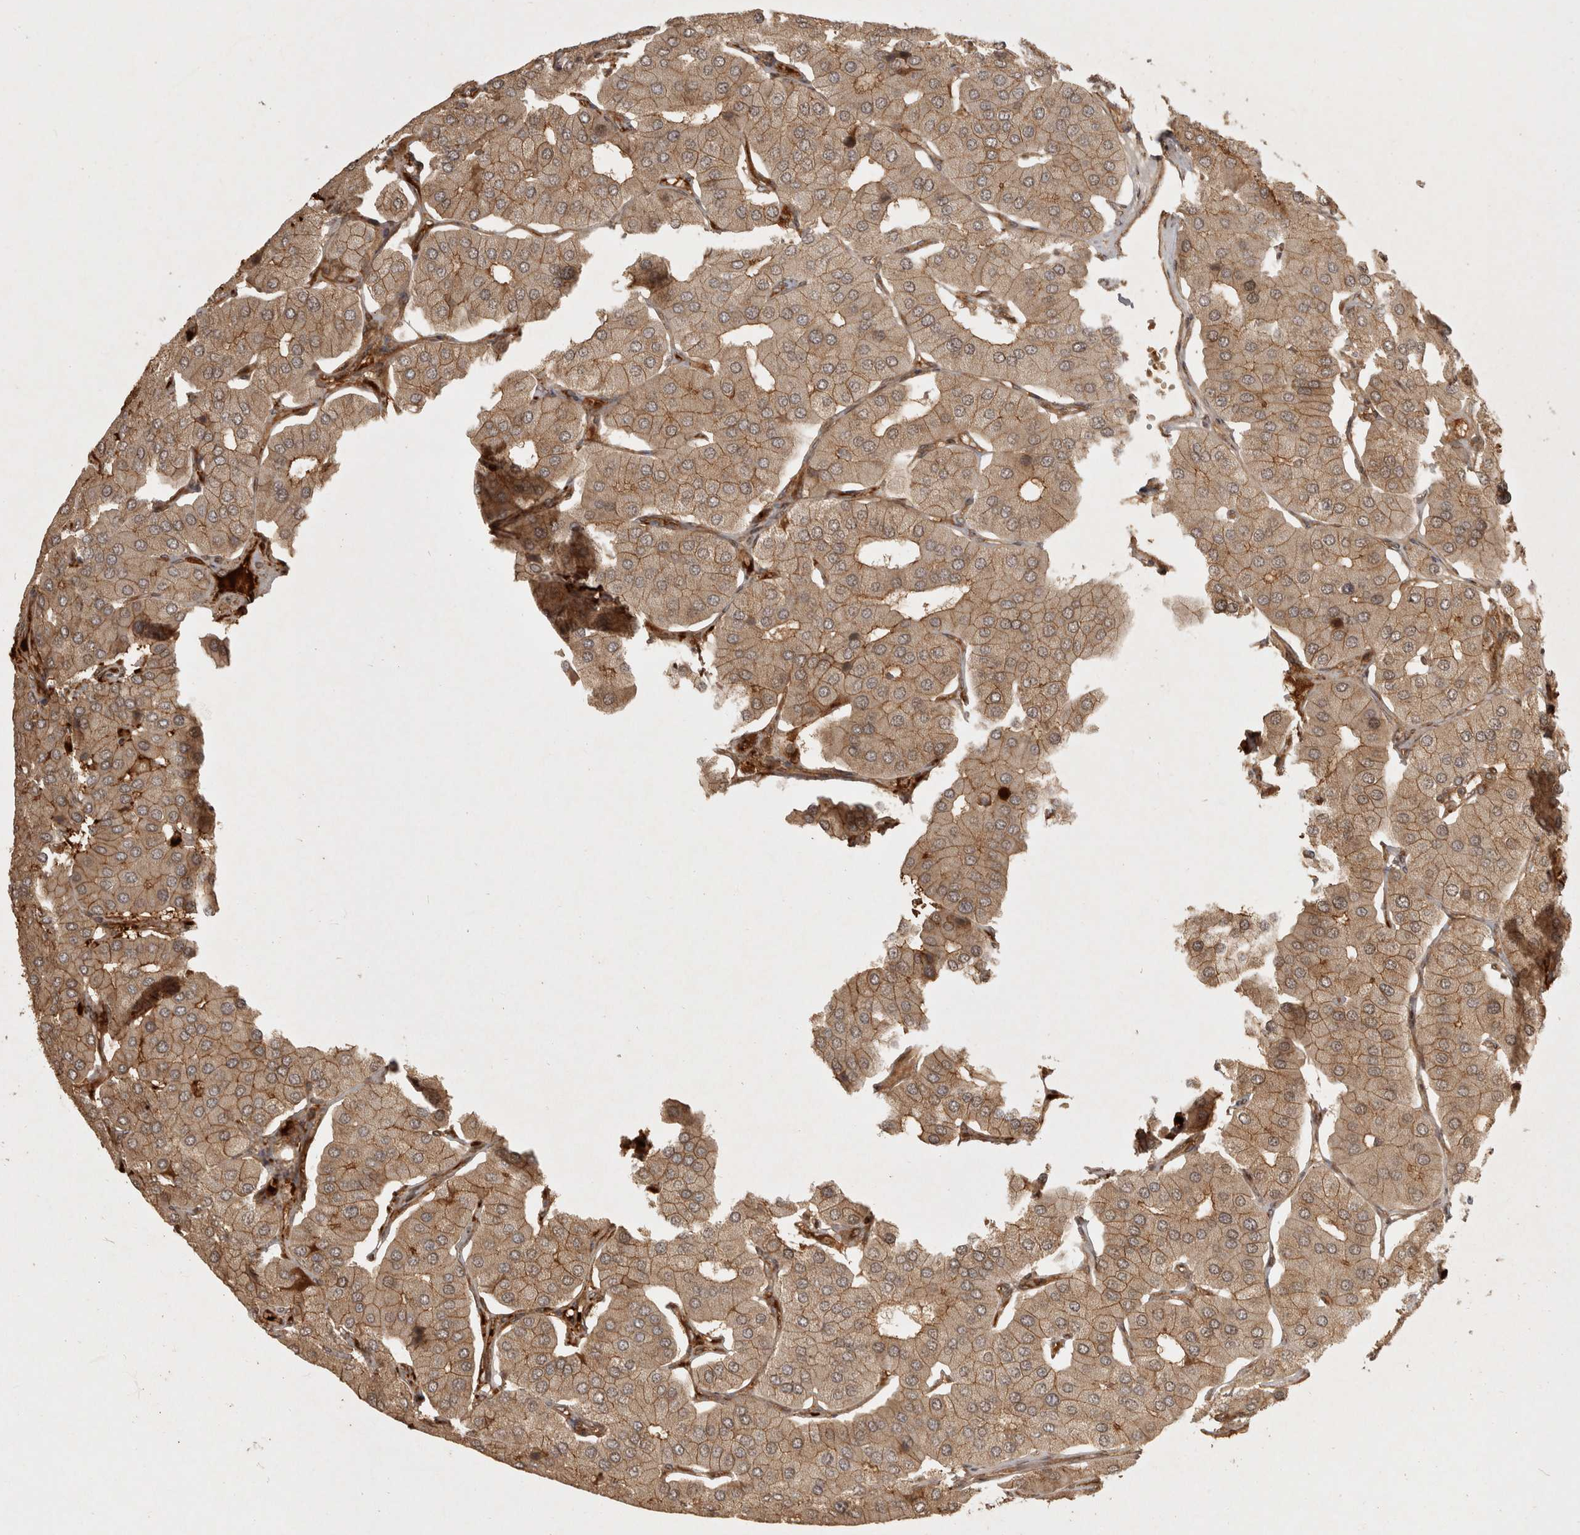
{"staining": {"intensity": "moderate", "quantity": ">75%", "location": "cytoplasmic/membranous"}, "tissue": "parathyroid gland", "cell_type": "Glandular cells", "image_type": "normal", "snomed": [{"axis": "morphology", "description": "Normal tissue, NOS"}, {"axis": "morphology", "description": "Adenoma, NOS"}, {"axis": "topography", "description": "Parathyroid gland"}], "caption": "There is medium levels of moderate cytoplasmic/membranous positivity in glandular cells of benign parathyroid gland, as demonstrated by immunohistochemical staining (brown color).", "gene": "CAMSAP2", "patient": {"sex": "female", "age": 86}}